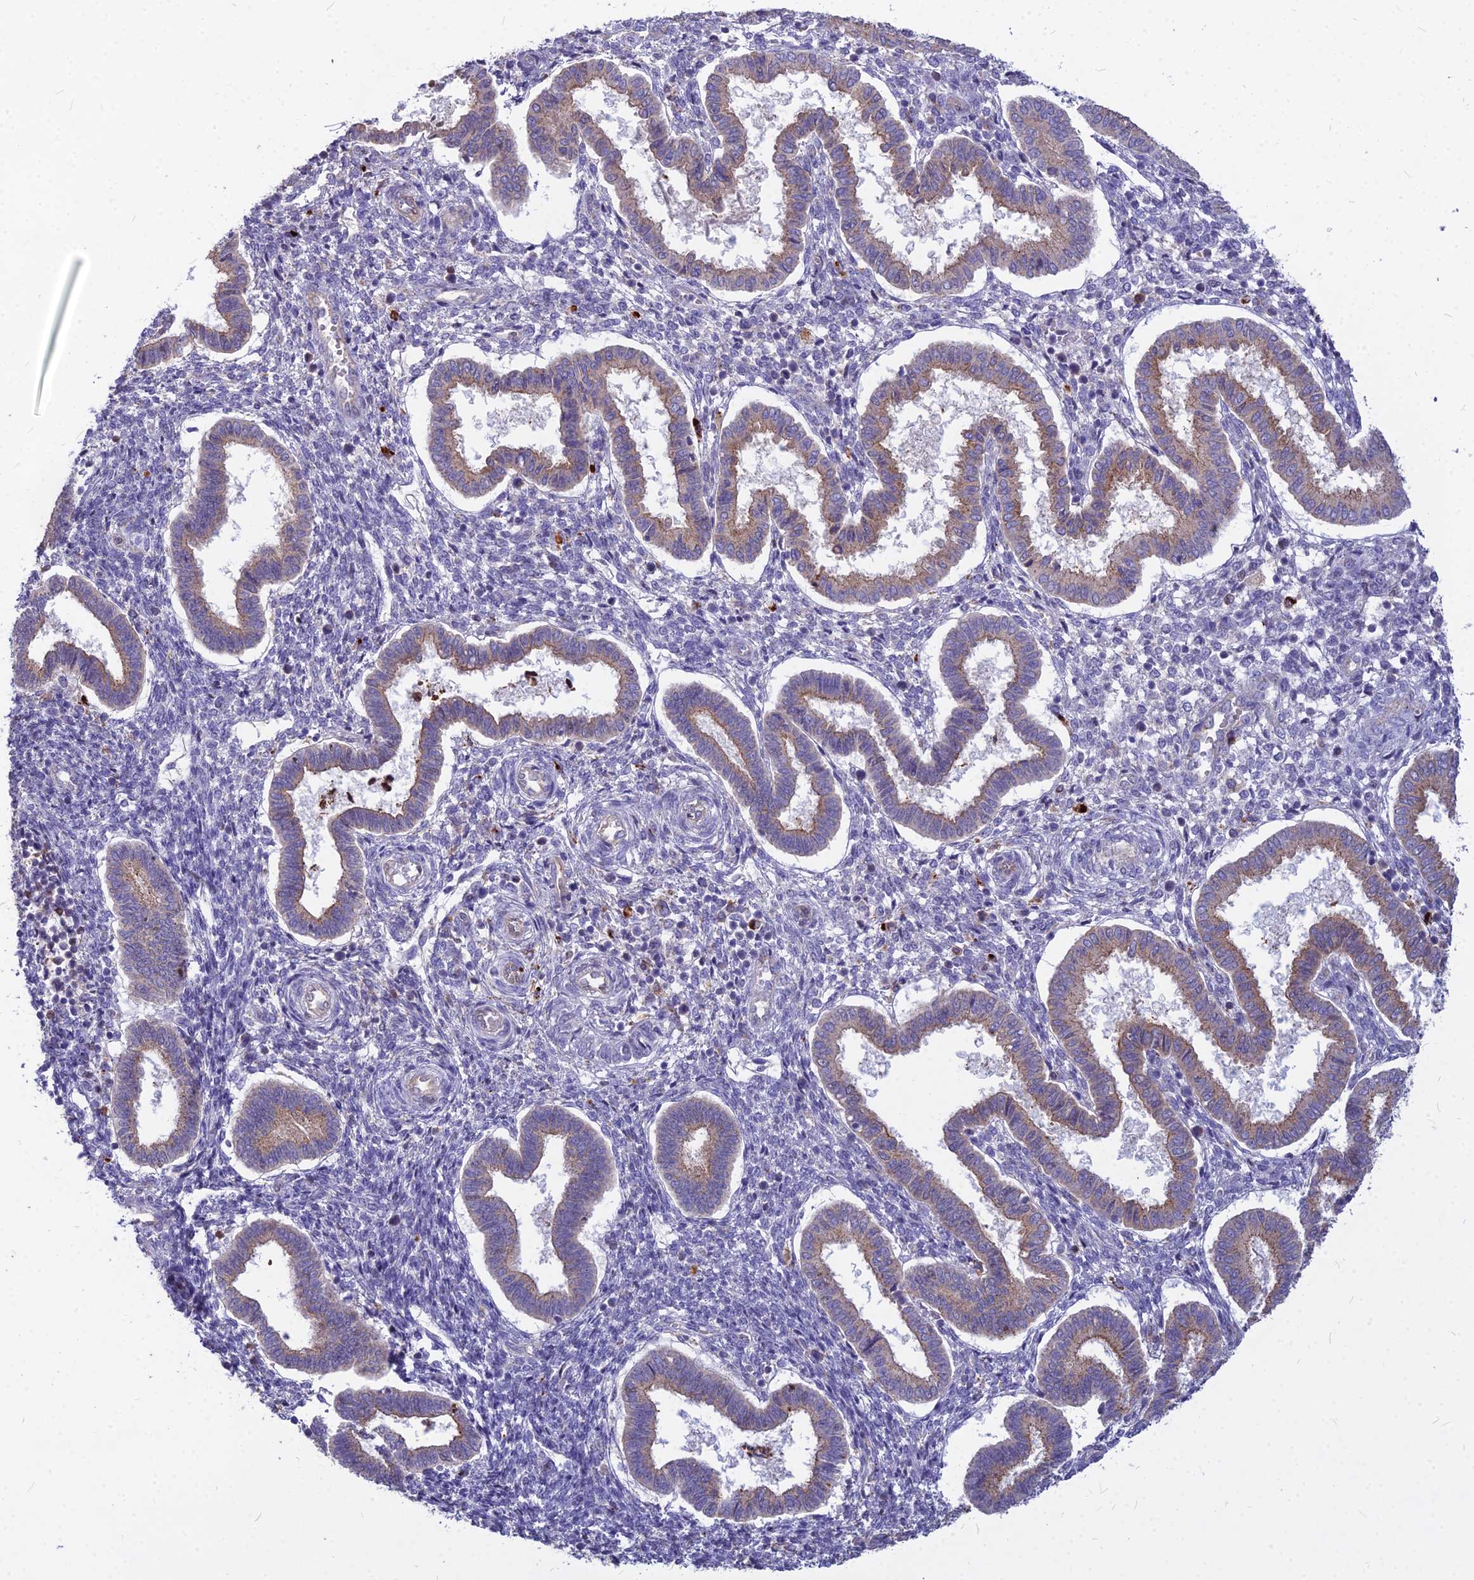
{"staining": {"intensity": "negative", "quantity": "none", "location": "none"}, "tissue": "endometrium", "cell_type": "Cells in endometrial stroma", "image_type": "normal", "snomed": [{"axis": "morphology", "description": "Normal tissue, NOS"}, {"axis": "topography", "description": "Endometrium"}], "caption": "IHC histopathology image of normal human endometrium stained for a protein (brown), which reveals no staining in cells in endometrial stroma. The staining was performed using DAB to visualize the protein expression in brown, while the nuclei were stained in blue with hematoxylin (Magnification: 20x).", "gene": "PCED1B", "patient": {"sex": "female", "age": 24}}